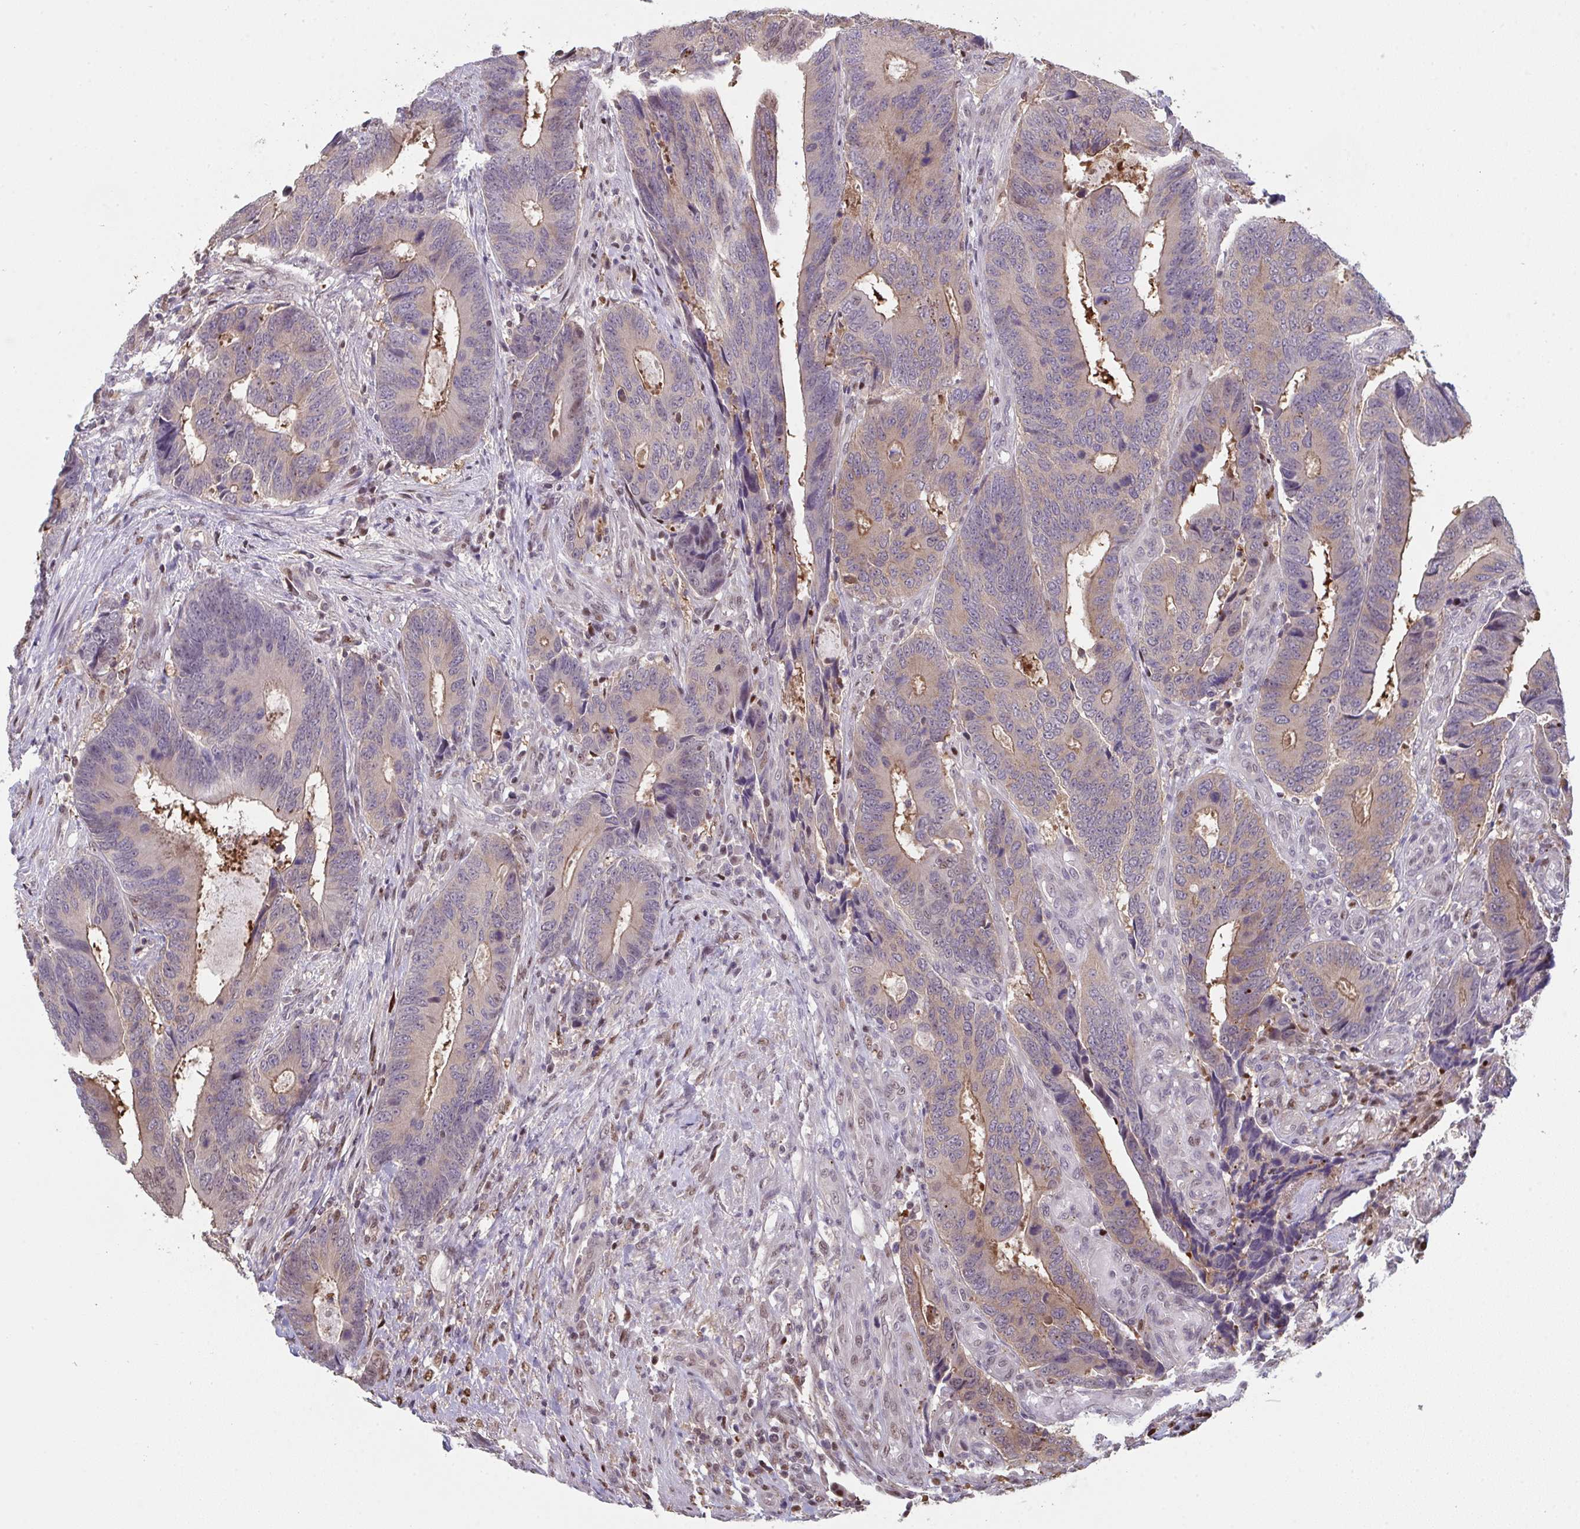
{"staining": {"intensity": "moderate", "quantity": "25%-75%", "location": "cytoplasmic/membranous"}, "tissue": "colorectal cancer", "cell_type": "Tumor cells", "image_type": "cancer", "snomed": [{"axis": "morphology", "description": "Adenocarcinoma, NOS"}, {"axis": "topography", "description": "Colon"}], "caption": "Protein expression analysis of human colorectal cancer reveals moderate cytoplasmic/membranous staining in about 25%-75% of tumor cells. The staining was performed using DAB to visualize the protein expression in brown, while the nuclei were stained in blue with hematoxylin (Magnification: 20x).", "gene": "ACD", "patient": {"sex": "male", "age": 87}}